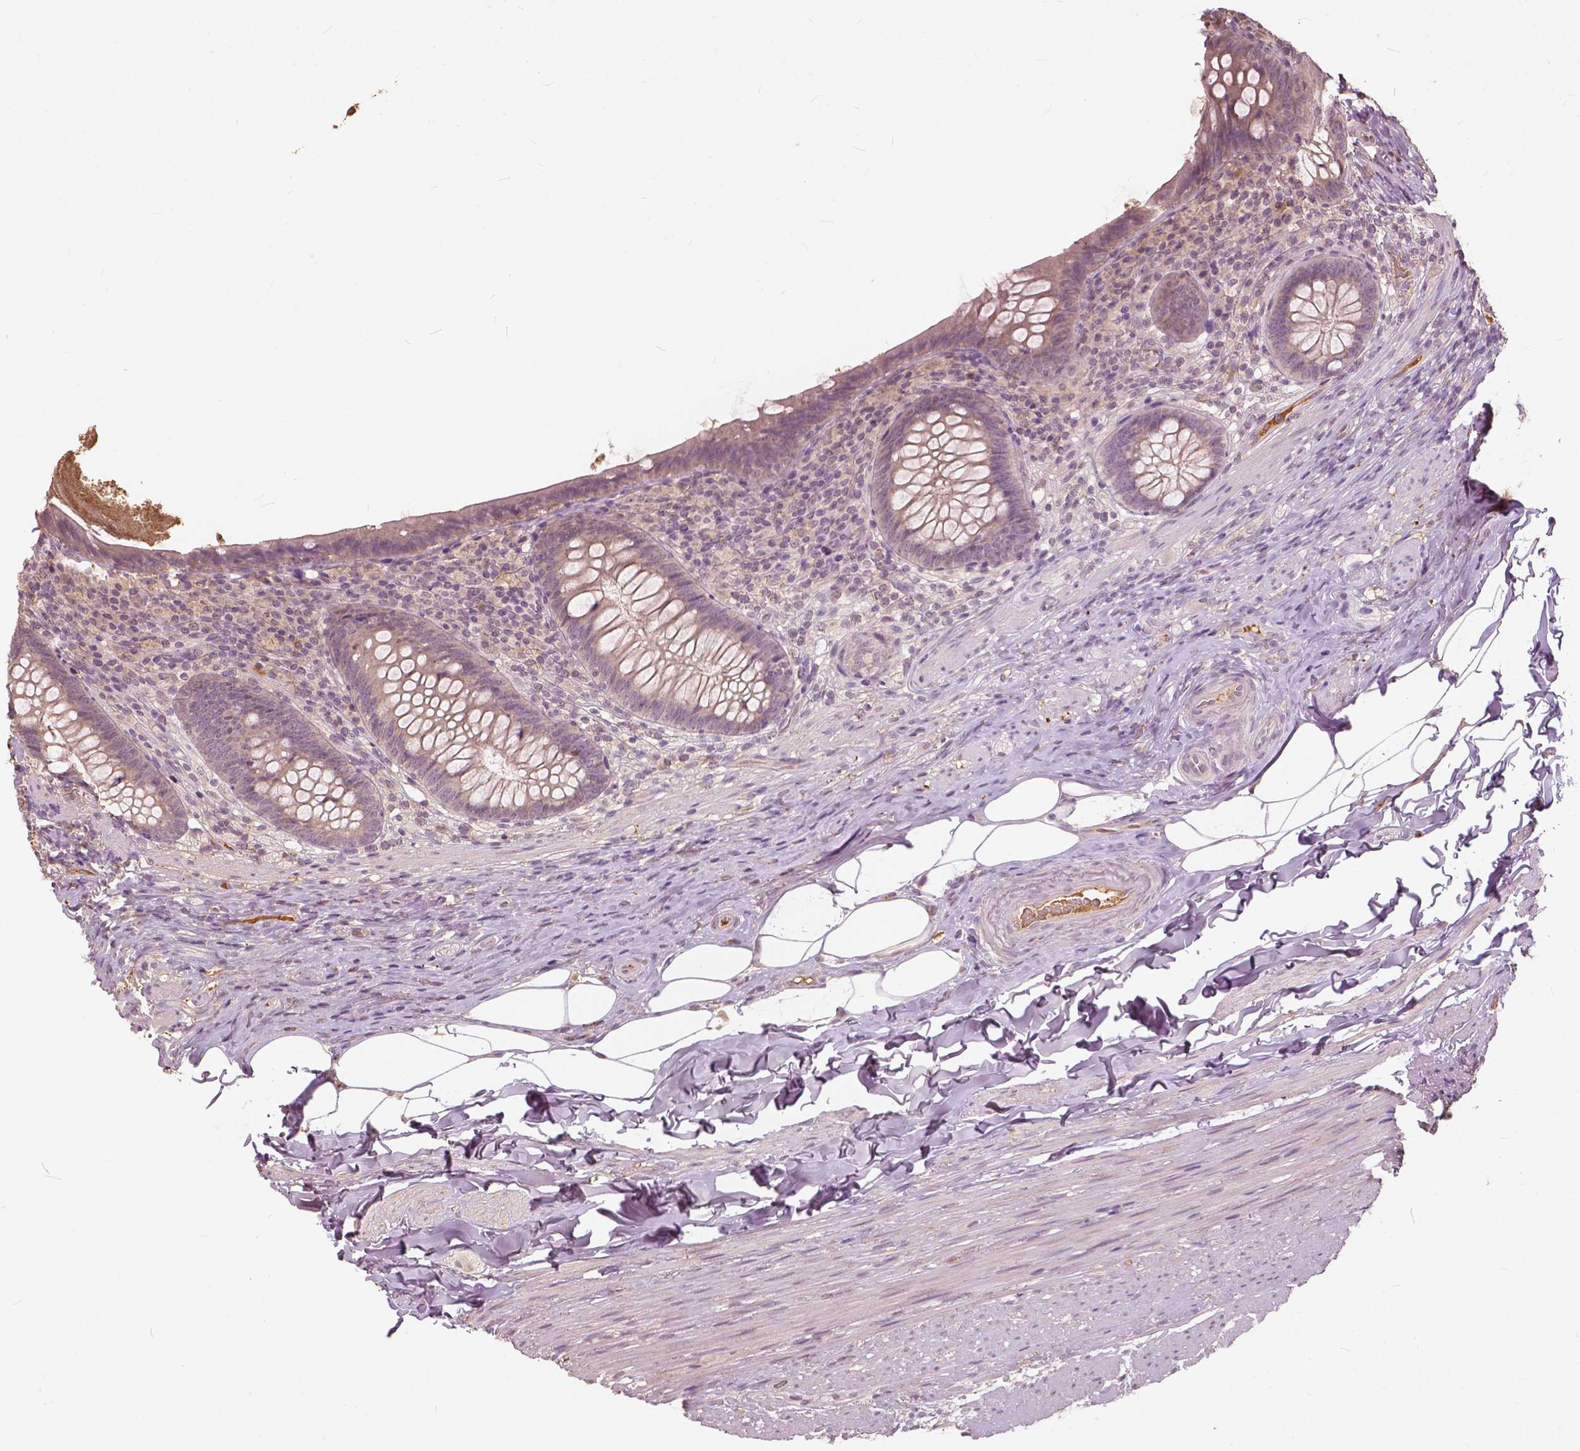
{"staining": {"intensity": "weak", "quantity": "<25%", "location": "cytoplasmic/membranous"}, "tissue": "appendix", "cell_type": "Glandular cells", "image_type": "normal", "snomed": [{"axis": "morphology", "description": "Normal tissue, NOS"}, {"axis": "topography", "description": "Appendix"}], "caption": "Immunohistochemistry (IHC) micrograph of benign appendix stained for a protein (brown), which reveals no staining in glandular cells. (DAB (3,3'-diaminobenzidine) immunohistochemistry, high magnification).", "gene": "ANGPTL4", "patient": {"sex": "male", "age": 47}}